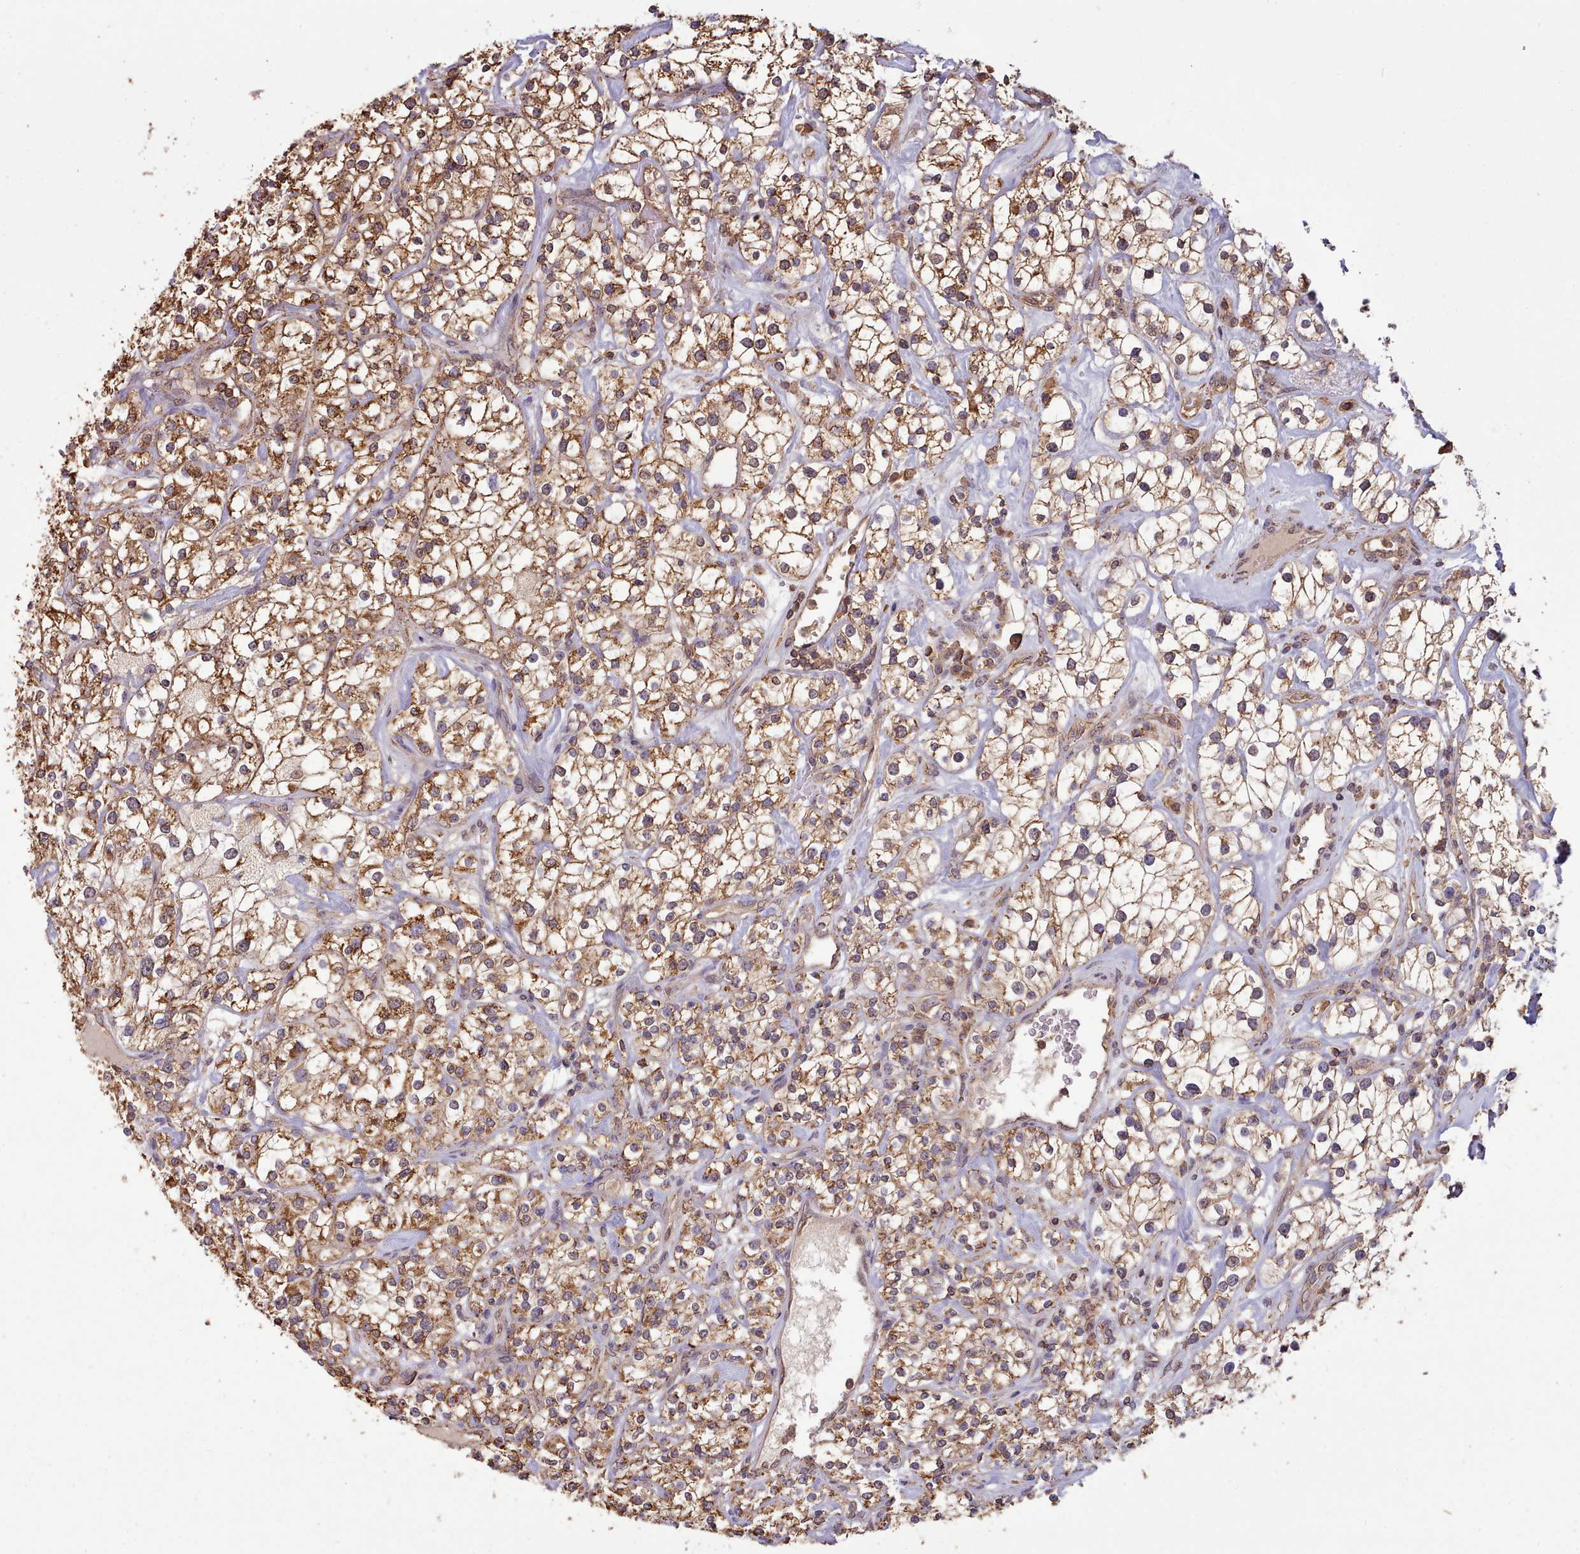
{"staining": {"intensity": "moderate", "quantity": ">75%", "location": "cytoplasmic/membranous"}, "tissue": "renal cancer", "cell_type": "Tumor cells", "image_type": "cancer", "snomed": [{"axis": "morphology", "description": "Adenocarcinoma, NOS"}, {"axis": "topography", "description": "Kidney"}], "caption": "The immunohistochemical stain highlights moderate cytoplasmic/membranous positivity in tumor cells of renal adenocarcinoma tissue.", "gene": "METRN", "patient": {"sex": "male", "age": 77}}